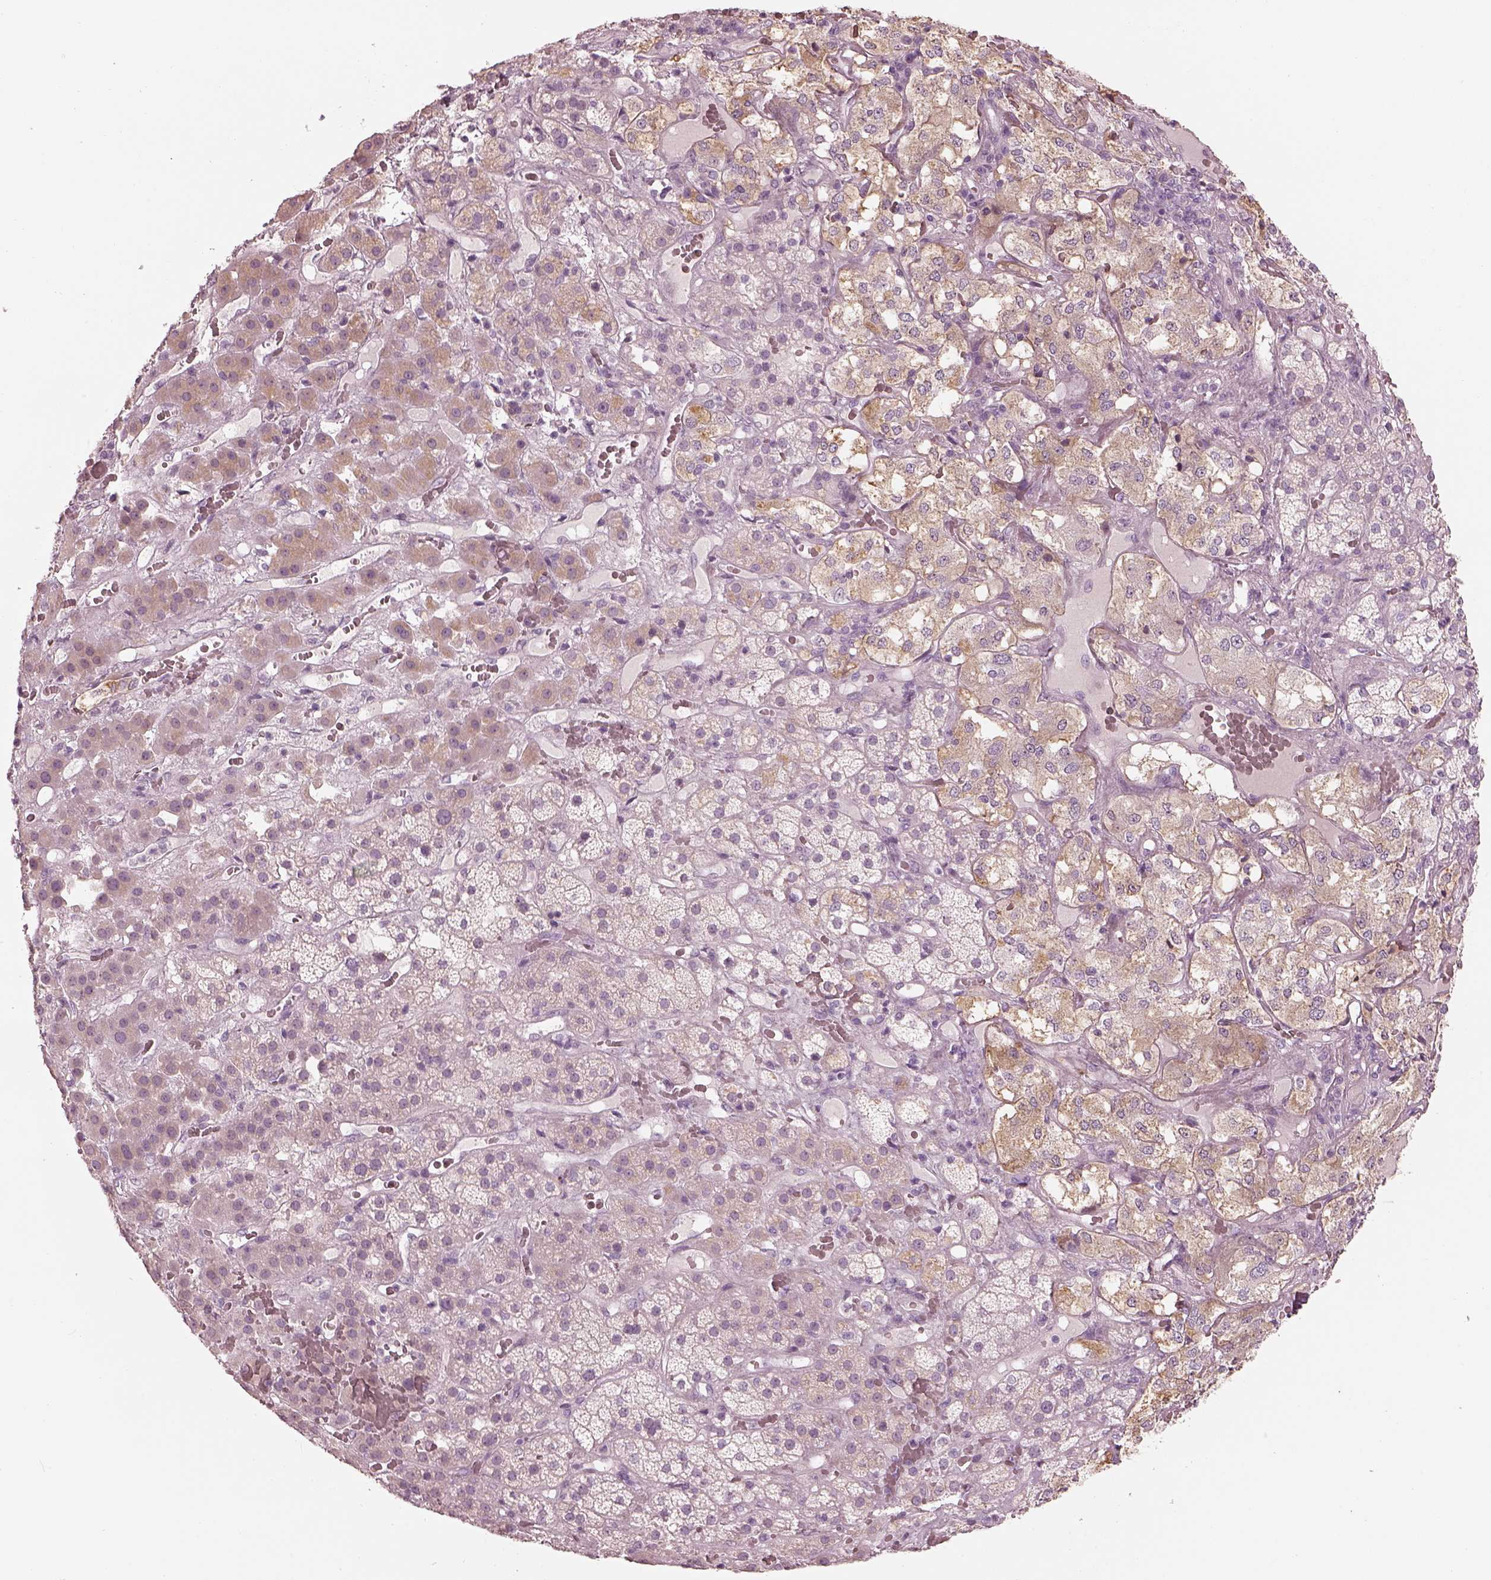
{"staining": {"intensity": "weak", "quantity": "25%-75%", "location": "cytoplasmic/membranous"}, "tissue": "adrenal gland", "cell_type": "Glandular cells", "image_type": "normal", "snomed": [{"axis": "morphology", "description": "Normal tissue, NOS"}, {"axis": "topography", "description": "Adrenal gland"}], "caption": "Immunohistochemistry (DAB (3,3'-diaminobenzidine)) staining of unremarkable human adrenal gland exhibits weak cytoplasmic/membranous protein positivity in approximately 25%-75% of glandular cells. (brown staining indicates protein expression, while blue staining denotes nuclei).", "gene": "RSPH9", "patient": {"sex": "male", "age": 57}}